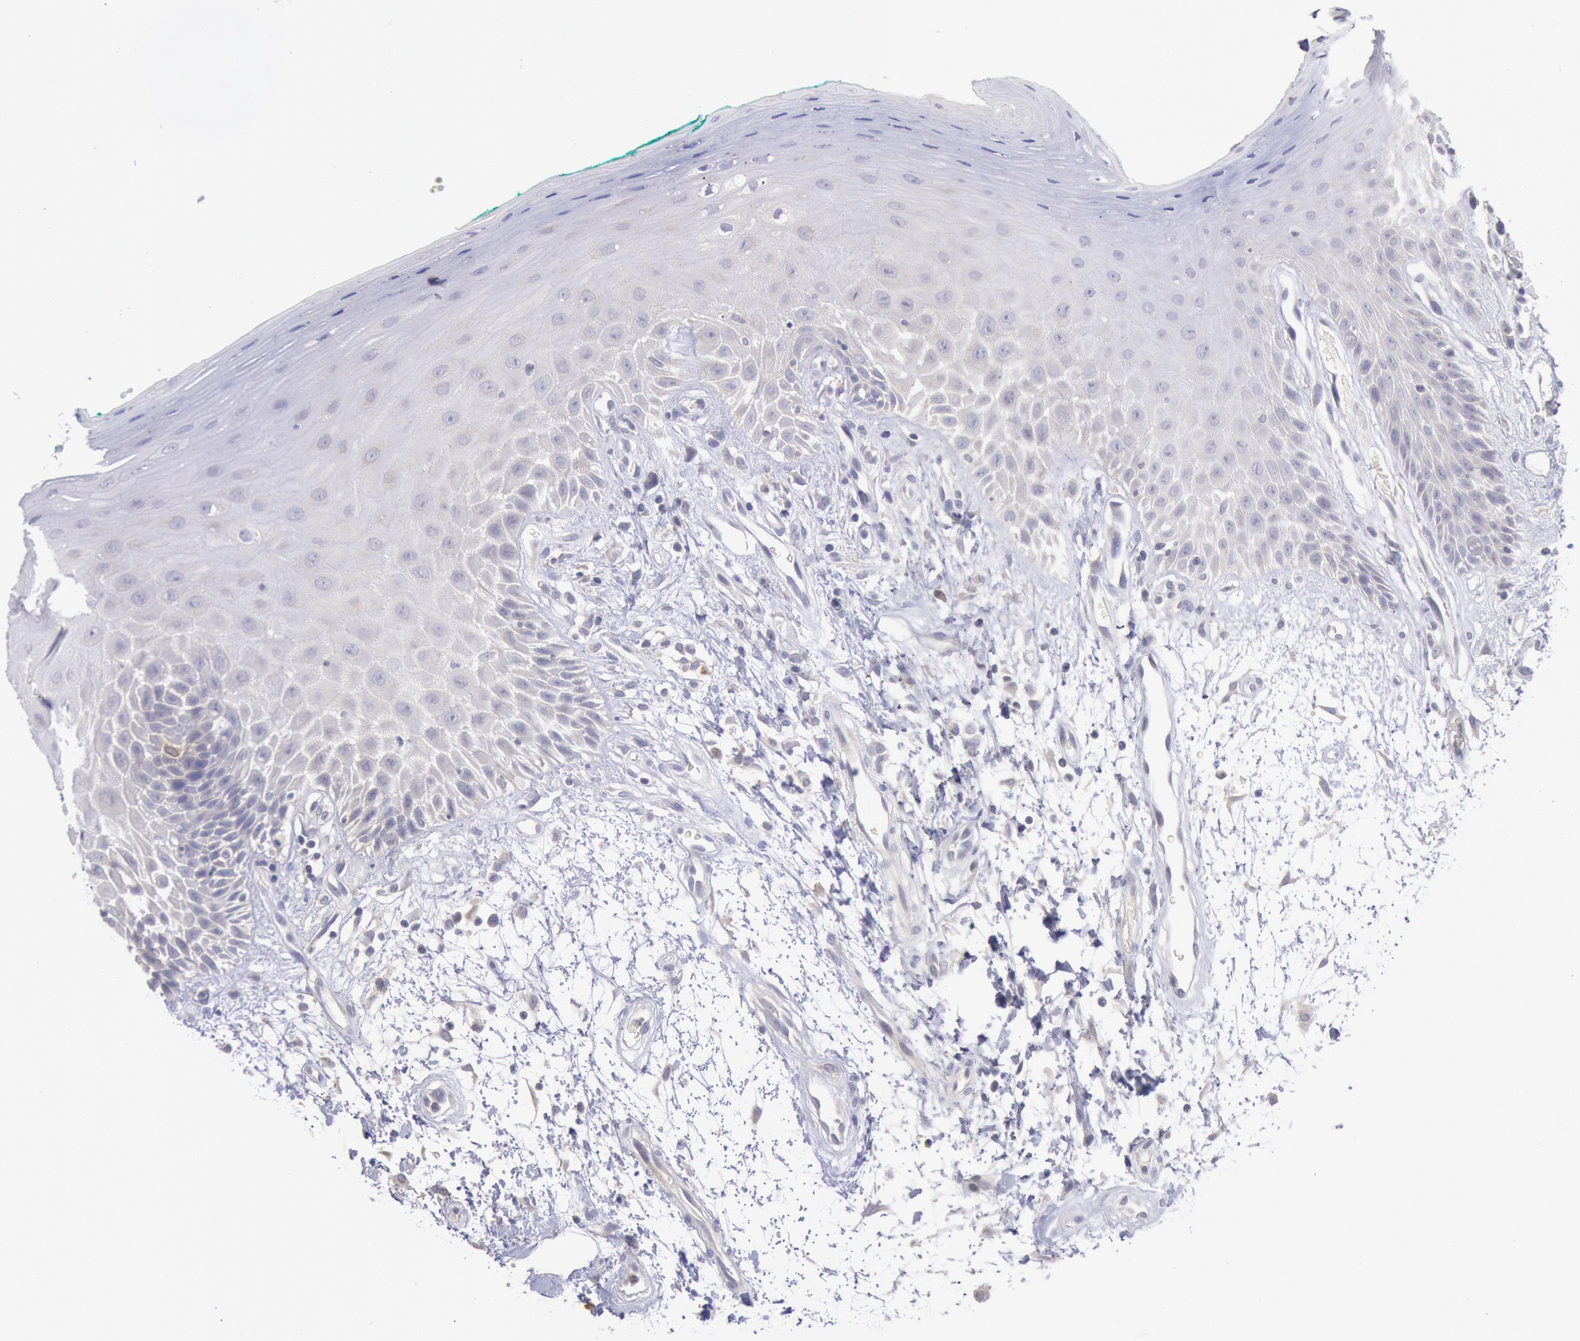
{"staining": {"intensity": "negative", "quantity": "none", "location": "none"}, "tissue": "oral mucosa", "cell_type": "Squamous epithelial cells", "image_type": "normal", "snomed": [{"axis": "morphology", "description": "Normal tissue, NOS"}, {"axis": "morphology", "description": "Squamous cell carcinoma, NOS"}, {"axis": "topography", "description": "Skeletal muscle"}, {"axis": "topography", "description": "Oral tissue"}, {"axis": "topography", "description": "Head-Neck"}], "caption": "Human oral mucosa stained for a protein using IHC exhibits no positivity in squamous epithelial cells.", "gene": "GAL3ST1", "patient": {"sex": "female", "age": 84}}